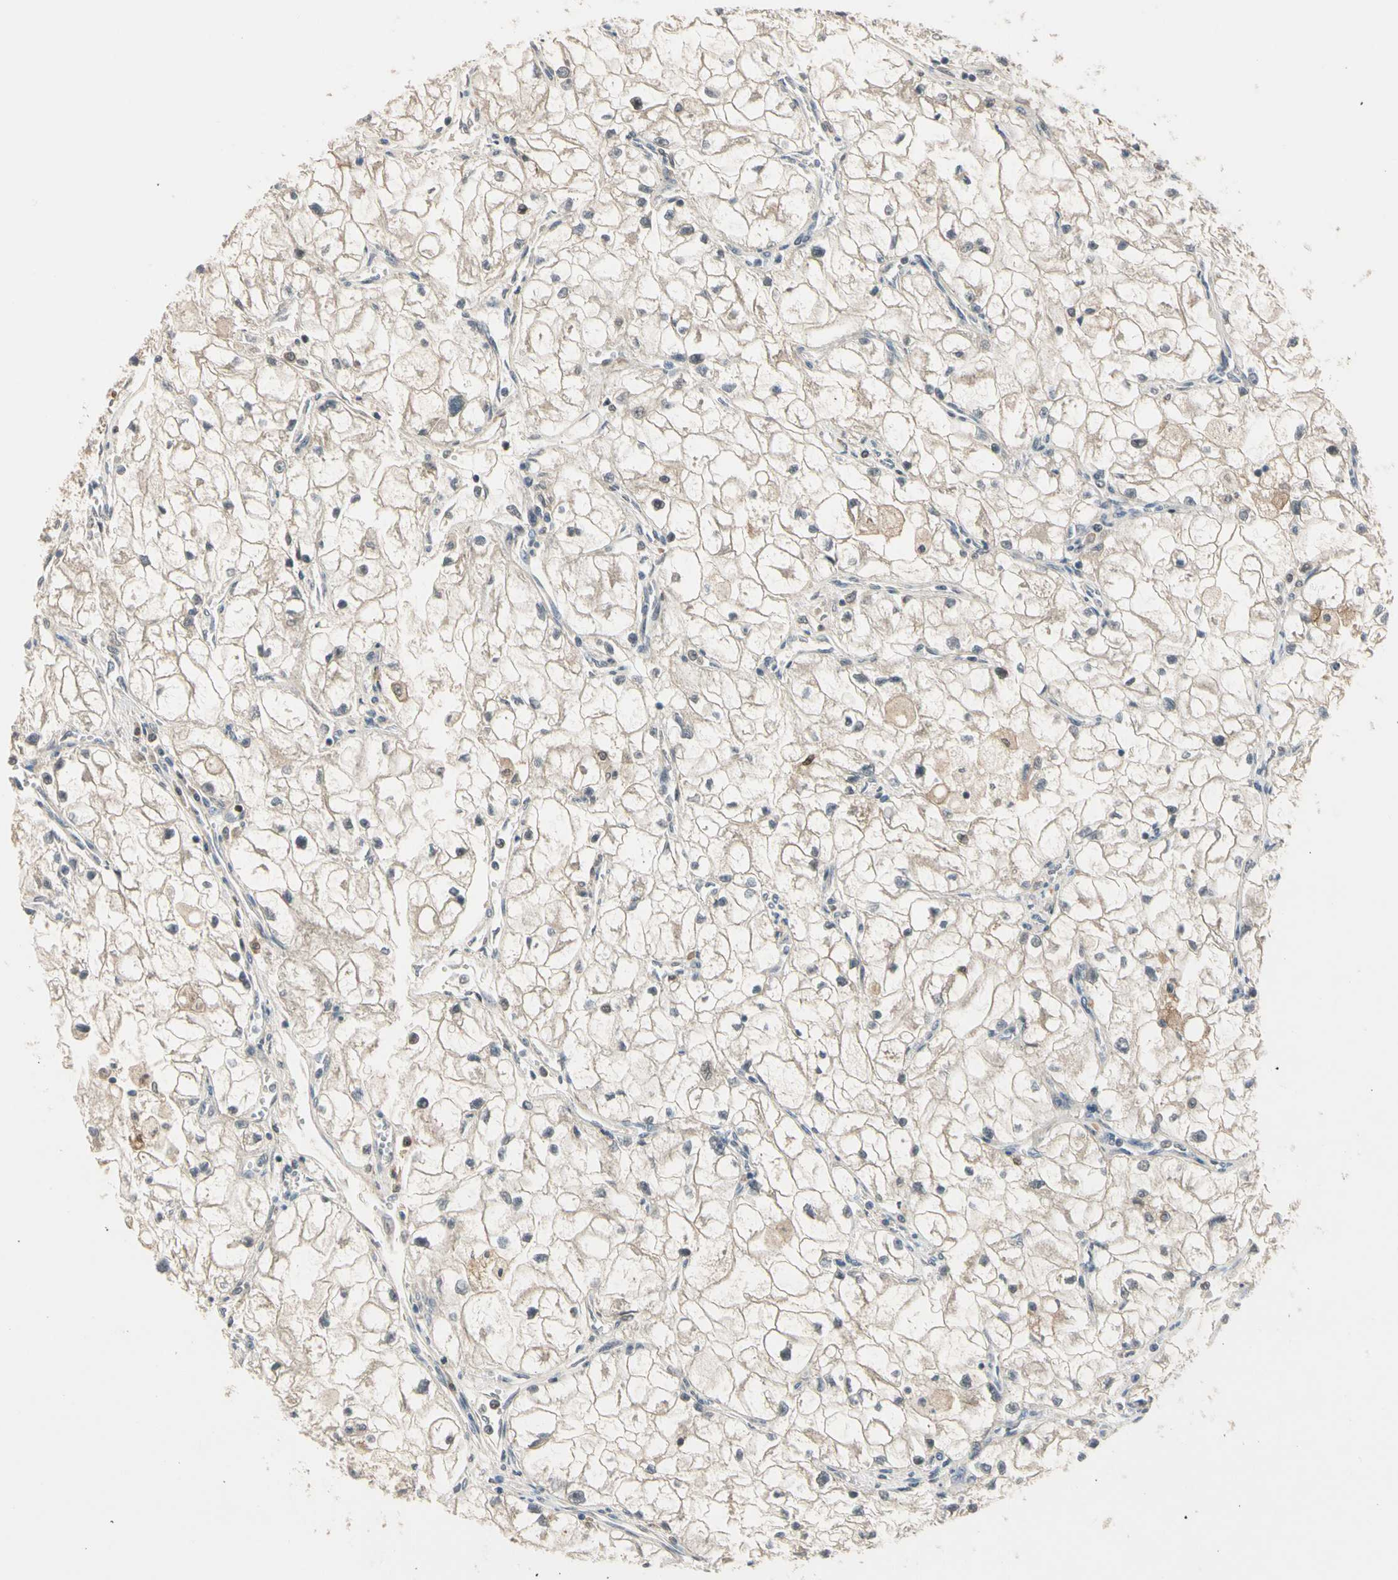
{"staining": {"intensity": "weak", "quantity": ">75%", "location": "cytoplasmic/membranous"}, "tissue": "renal cancer", "cell_type": "Tumor cells", "image_type": "cancer", "snomed": [{"axis": "morphology", "description": "Adenocarcinoma, NOS"}, {"axis": "topography", "description": "Kidney"}], "caption": "Human renal adenocarcinoma stained for a protein (brown) displays weak cytoplasmic/membranous positive expression in approximately >75% of tumor cells.", "gene": "RIOX2", "patient": {"sex": "female", "age": 70}}